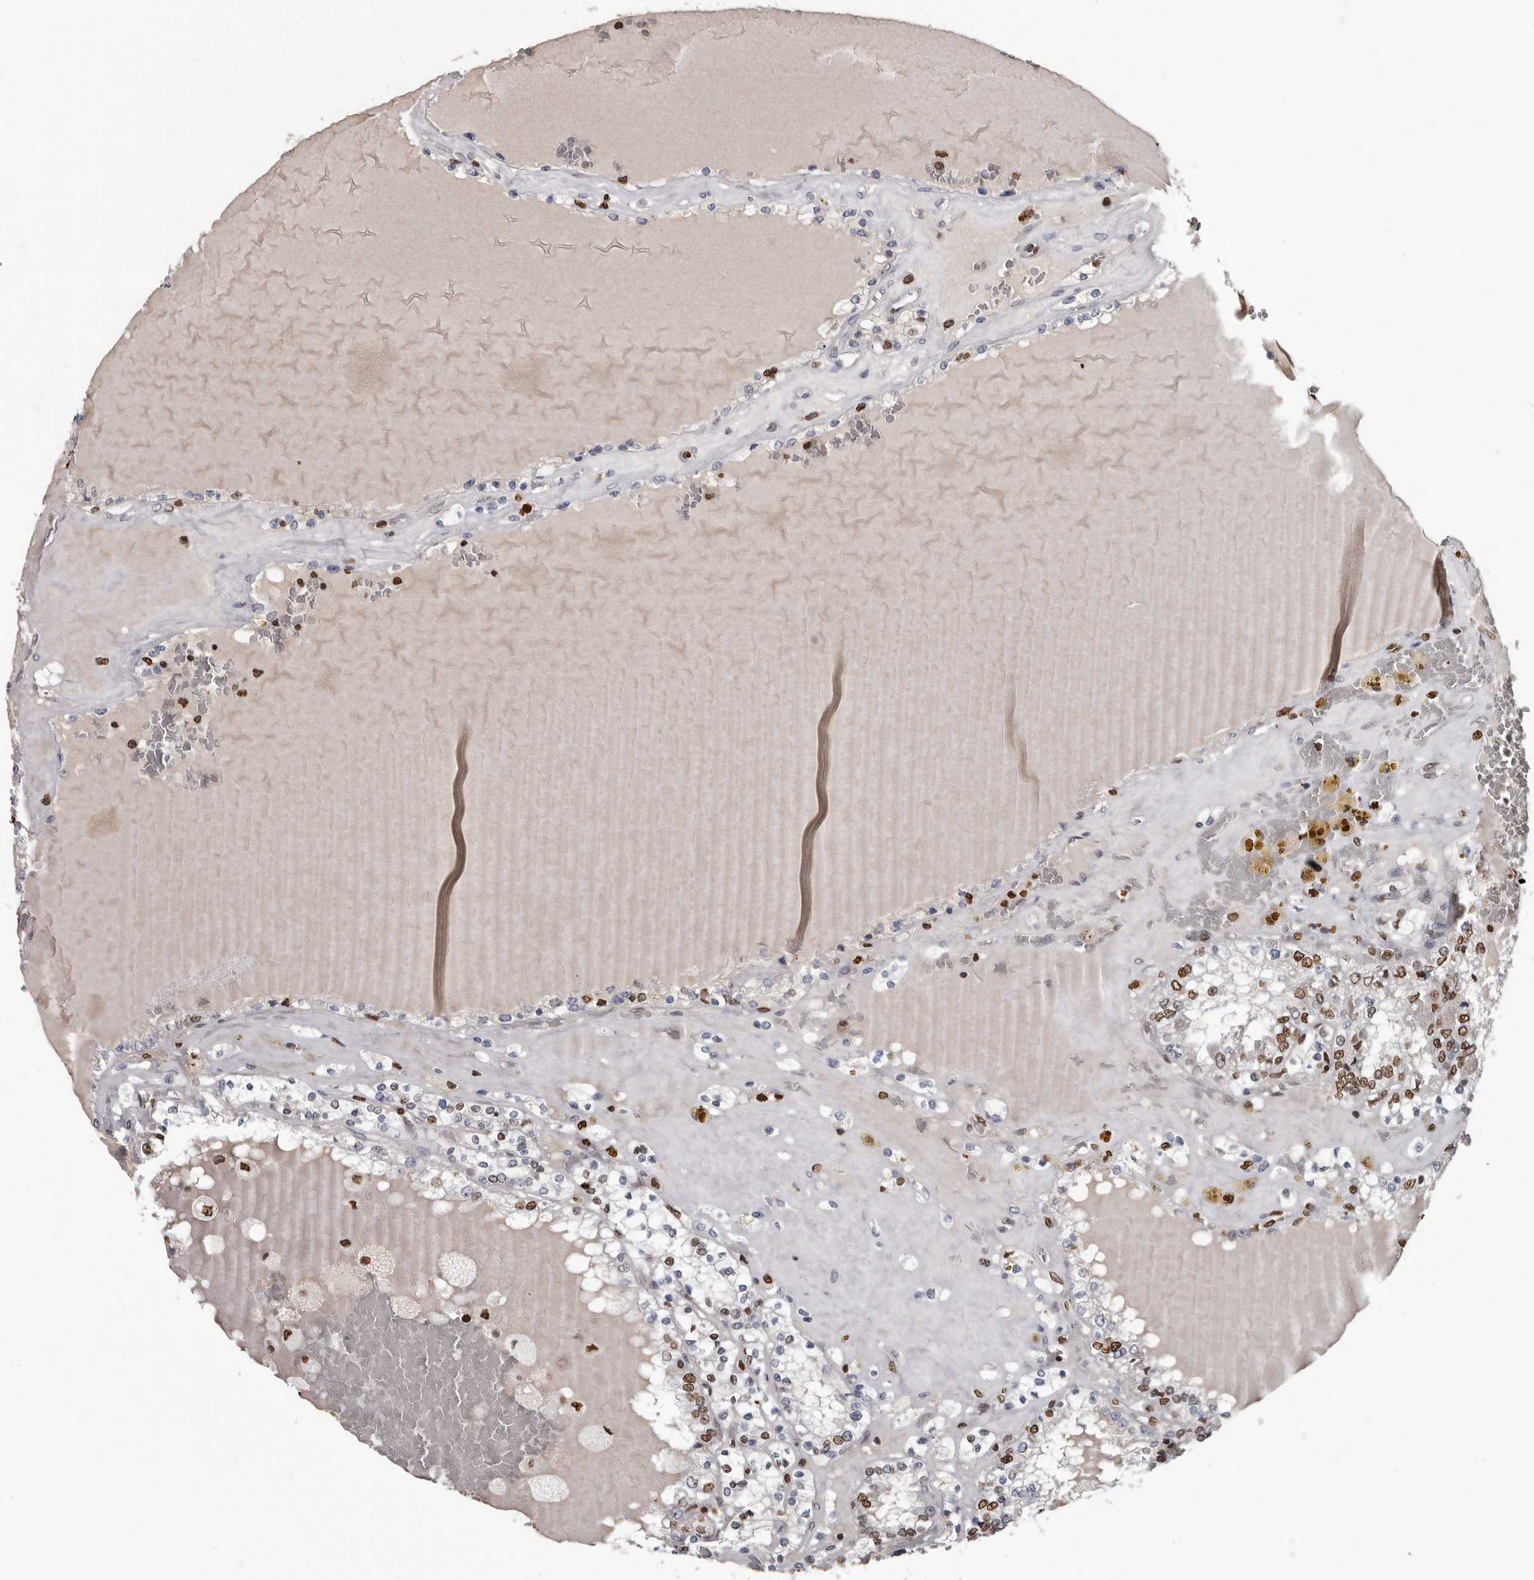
{"staining": {"intensity": "moderate", "quantity": "25%-75%", "location": "nuclear"}, "tissue": "renal cancer", "cell_type": "Tumor cells", "image_type": "cancer", "snomed": [{"axis": "morphology", "description": "Adenocarcinoma, NOS"}, {"axis": "topography", "description": "Kidney"}], "caption": "Protein staining of renal cancer (adenocarcinoma) tissue exhibits moderate nuclear positivity in approximately 25%-75% of tumor cells. The staining was performed using DAB (3,3'-diaminobenzidine), with brown indicating positive protein expression. Nuclei are stained blue with hematoxylin.", "gene": "AHR", "patient": {"sex": "female", "age": 56}}